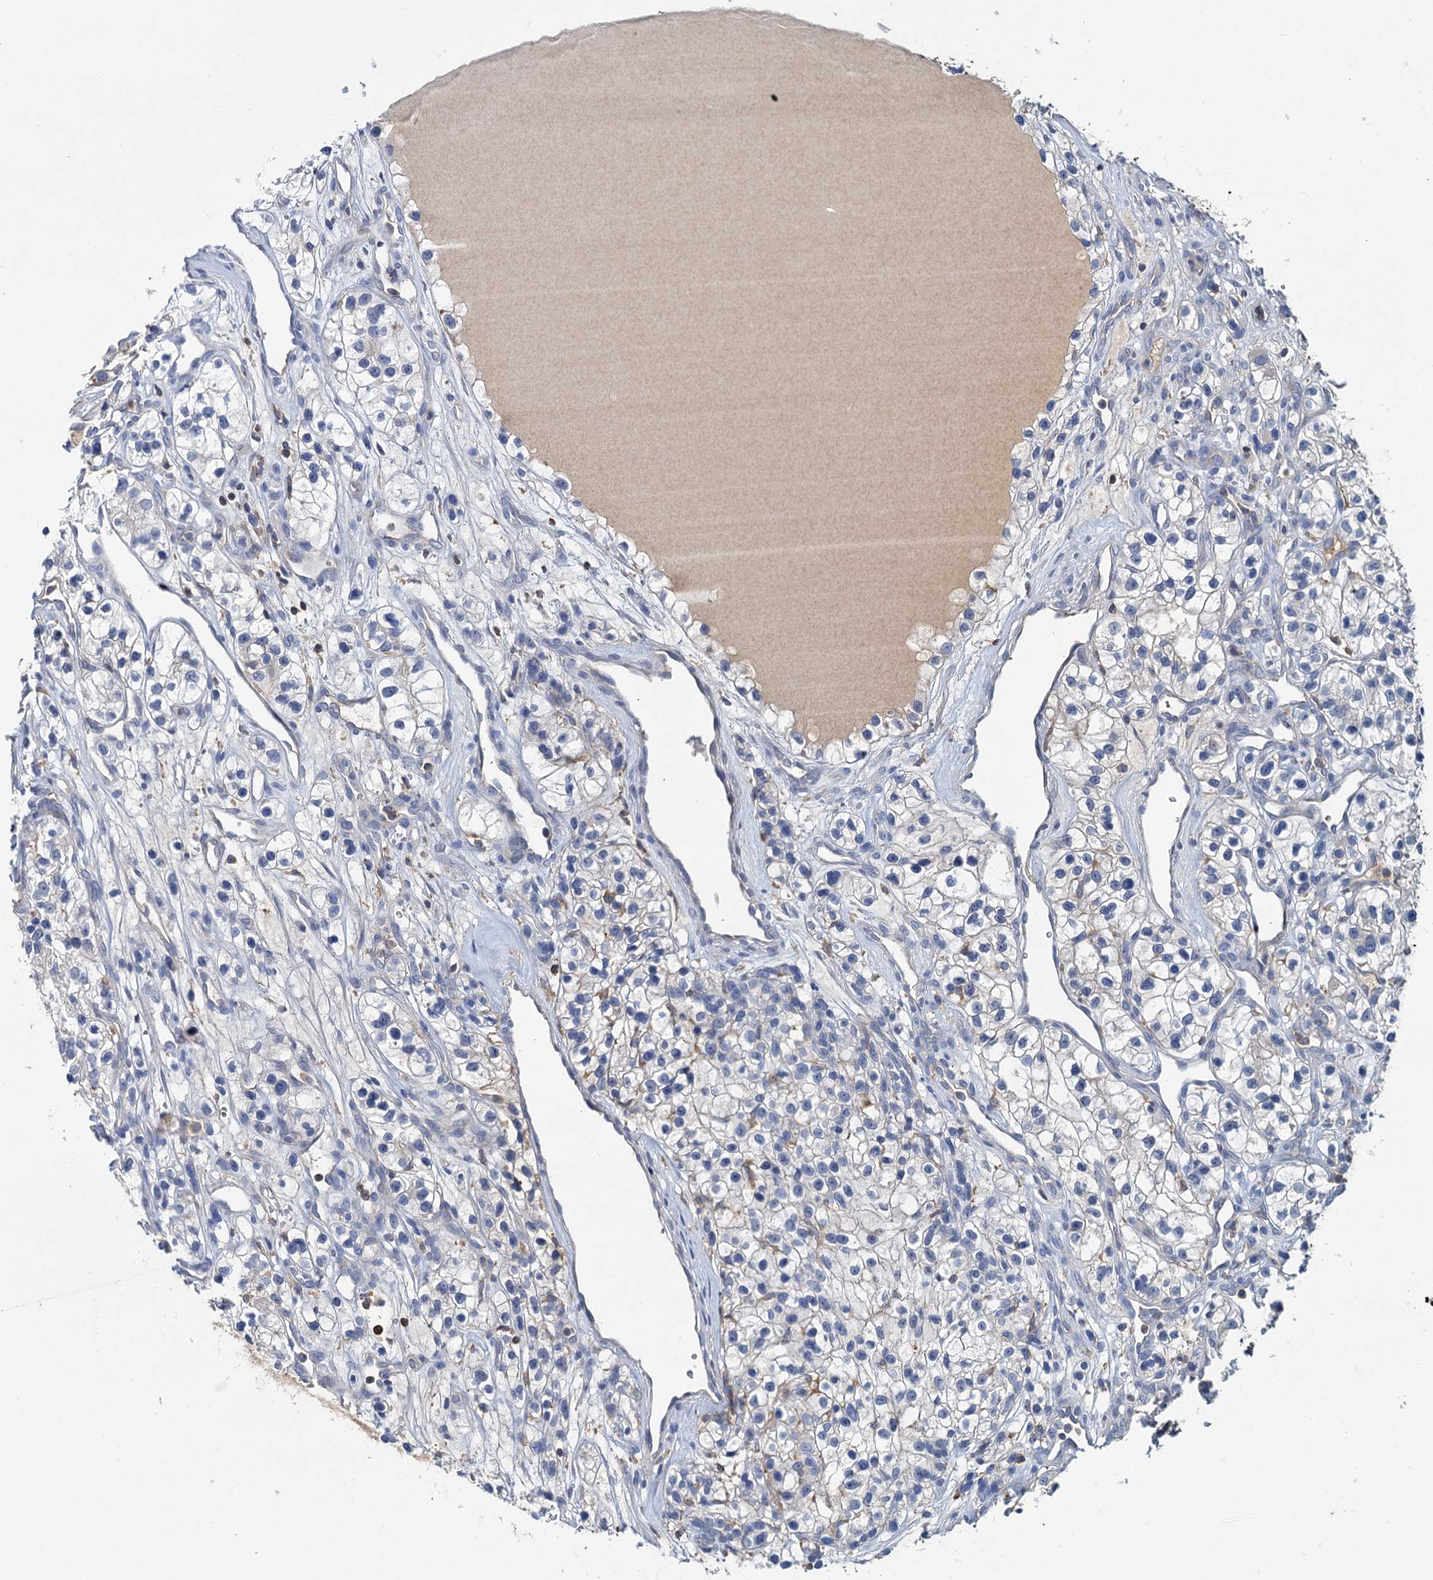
{"staining": {"intensity": "negative", "quantity": "none", "location": "none"}, "tissue": "renal cancer", "cell_type": "Tumor cells", "image_type": "cancer", "snomed": [{"axis": "morphology", "description": "Adenocarcinoma, NOS"}, {"axis": "topography", "description": "Kidney"}], "caption": "Tumor cells show no significant protein positivity in renal adenocarcinoma. (DAB (3,3'-diaminobenzidine) immunohistochemistry with hematoxylin counter stain).", "gene": "FGFR2", "patient": {"sex": "female", "age": 57}}